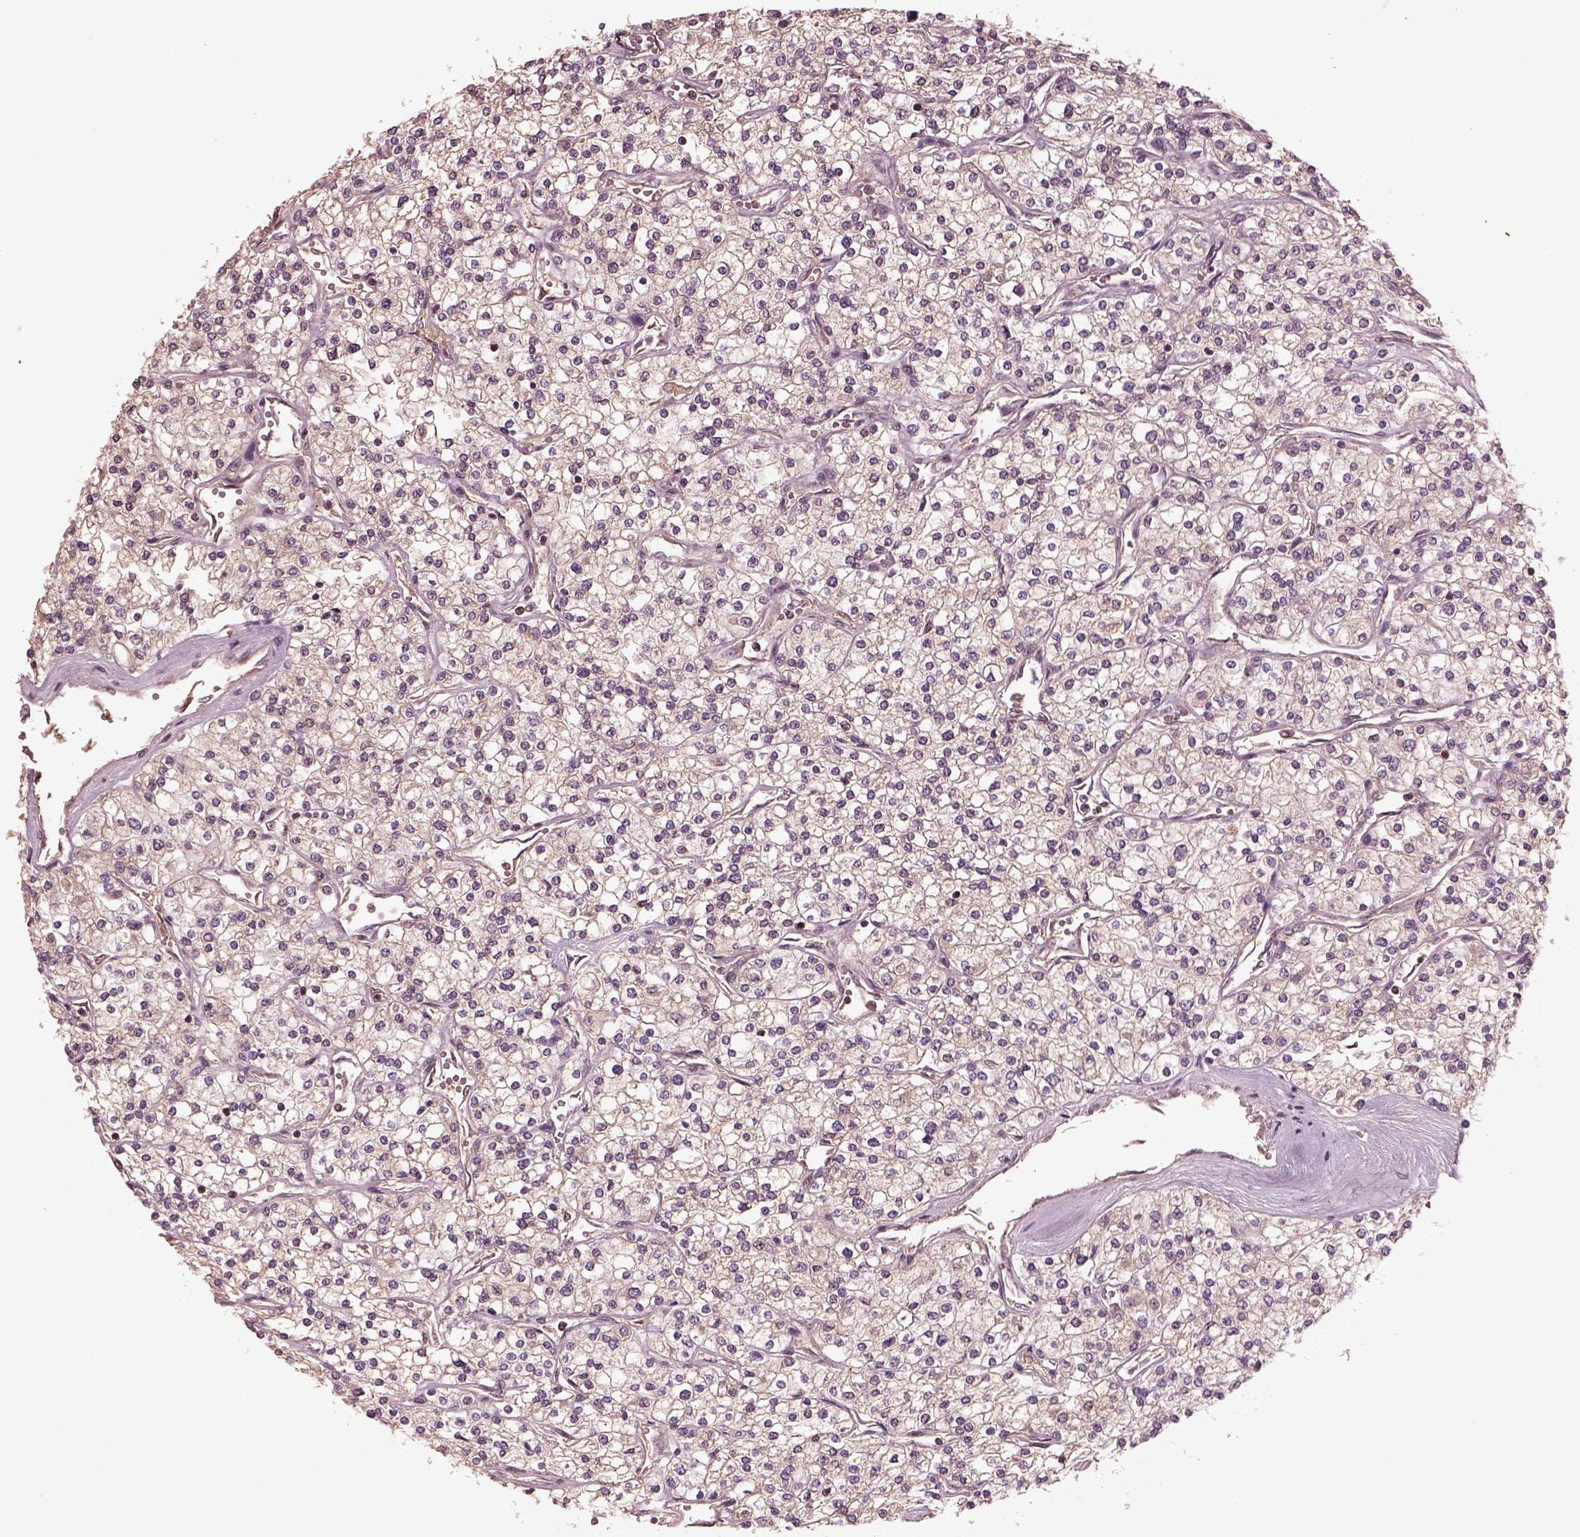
{"staining": {"intensity": "weak", "quantity": ">75%", "location": "cytoplasmic/membranous"}, "tissue": "renal cancer", "cell_type": "Tumor cells", "image_type": "cancer", "snomed": [{"axis": "morphology", "description": "Adenocarcinoma, NOS"}, {"axis": "topography", "description": "Kidney"}], "caption": "Immunohistochemical staining of human renal cancer shows low levels of weak cytoplasmic/membranous protein positivity in approximately >75% of tumor cells.", "gene": "PTX4", "patient": {"sex": "male", "age": 80}}